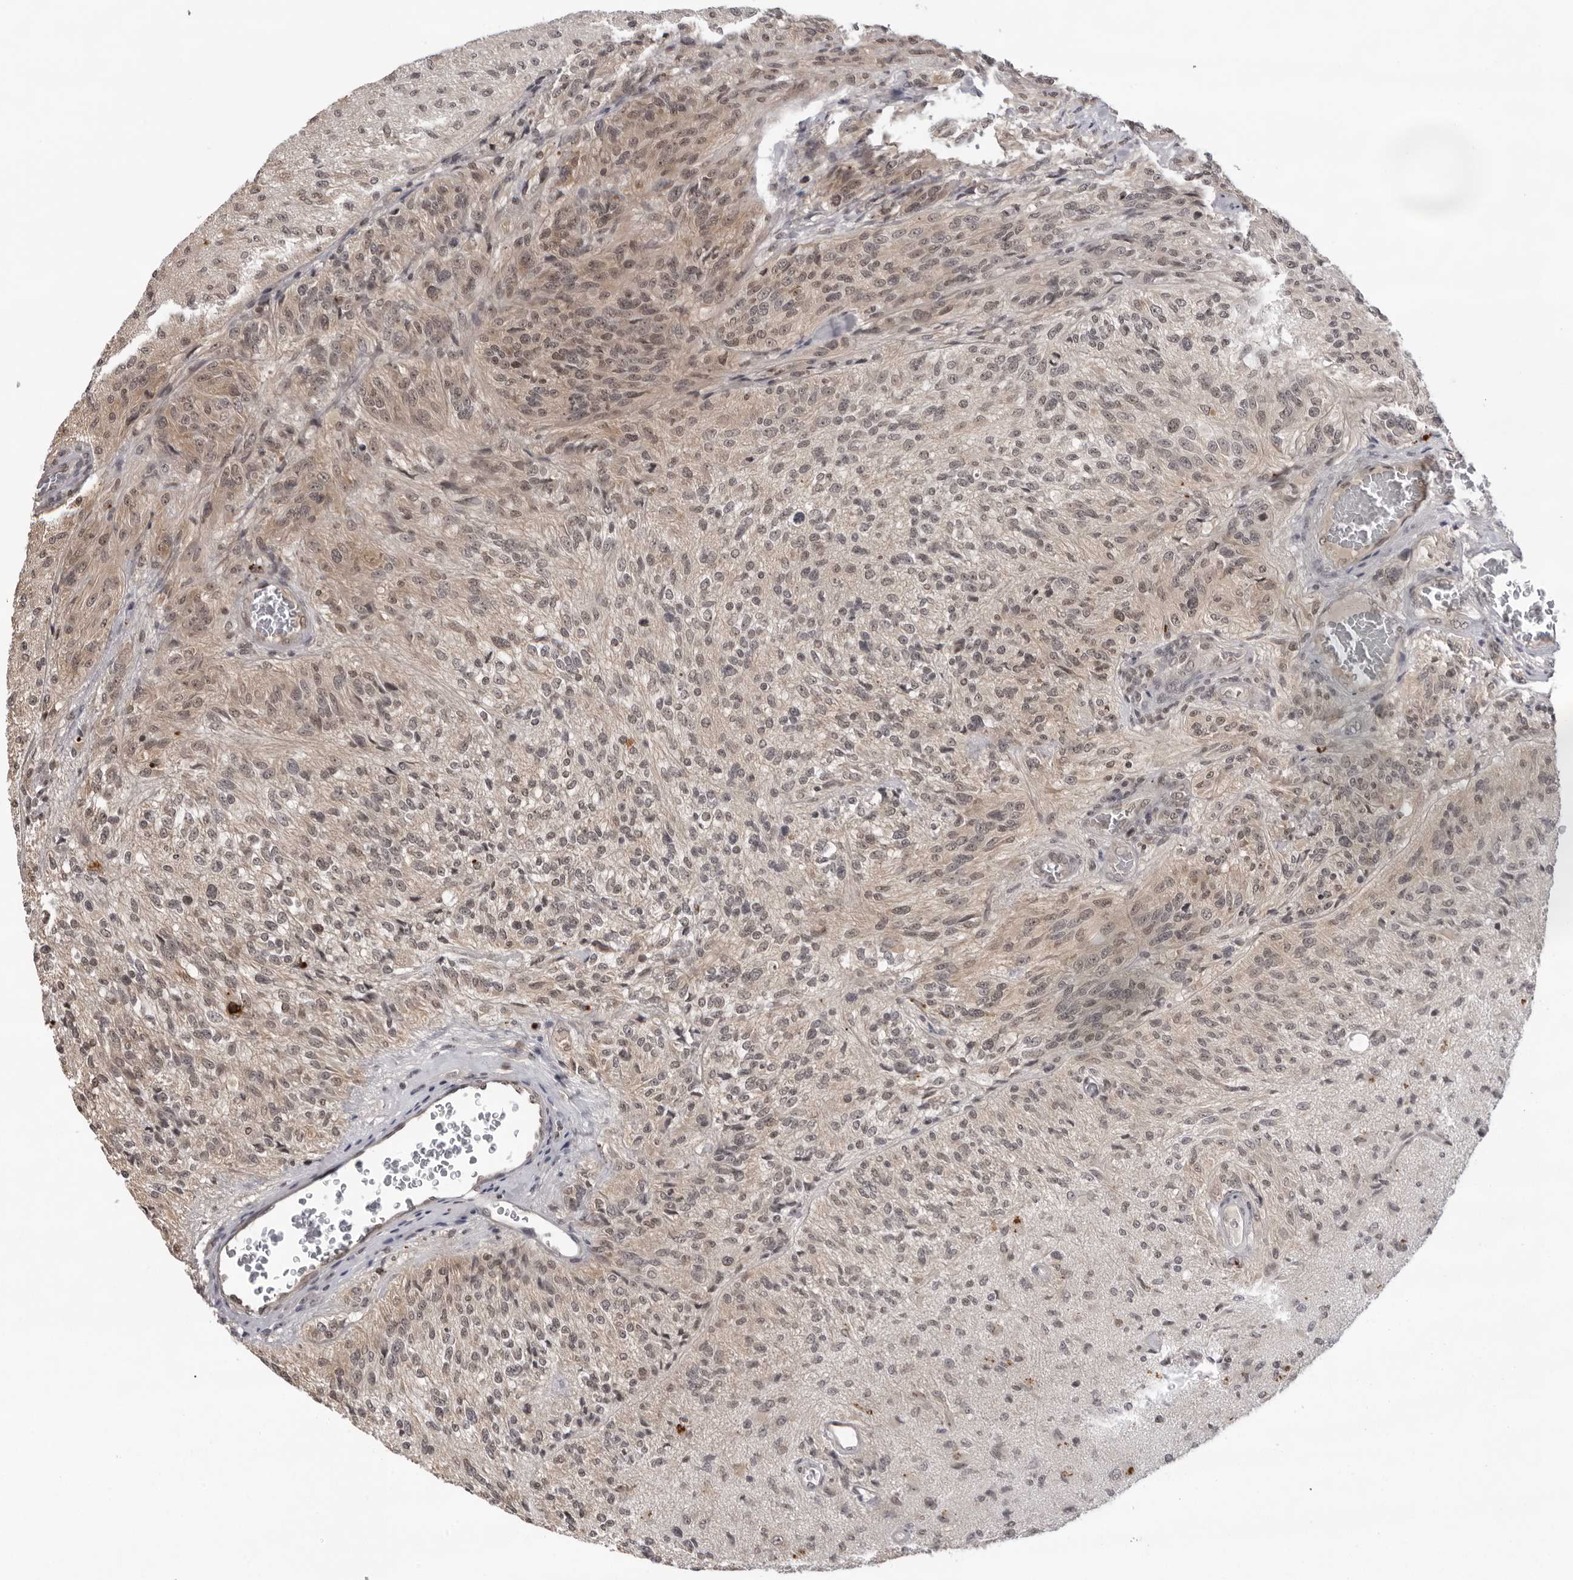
{"staining": {"intensity": "weak", "quantity": "25%-75%", "location": "cytoplasmic/membranous"}, "tissue": "glioma", "cell_type": "Tumor cells", "image_type": "cancer", "snomed": [{"axis": "morphology", "description": "Normal tissue, NOS"}, {"axis": "morphology", "description": "Glioma, malignant, High grade"}, {"axis": "topography", "description": "Cerebral cortex"}], "caption": "Immunohistochemical staining of malignant high-grade glioma exhibits low levels of weak cytoplasmic/membranous expression in about 25%-75% of tumor cells.", "gene": "EXOSC10", "patient": {"sex": "male", "age": 77}}